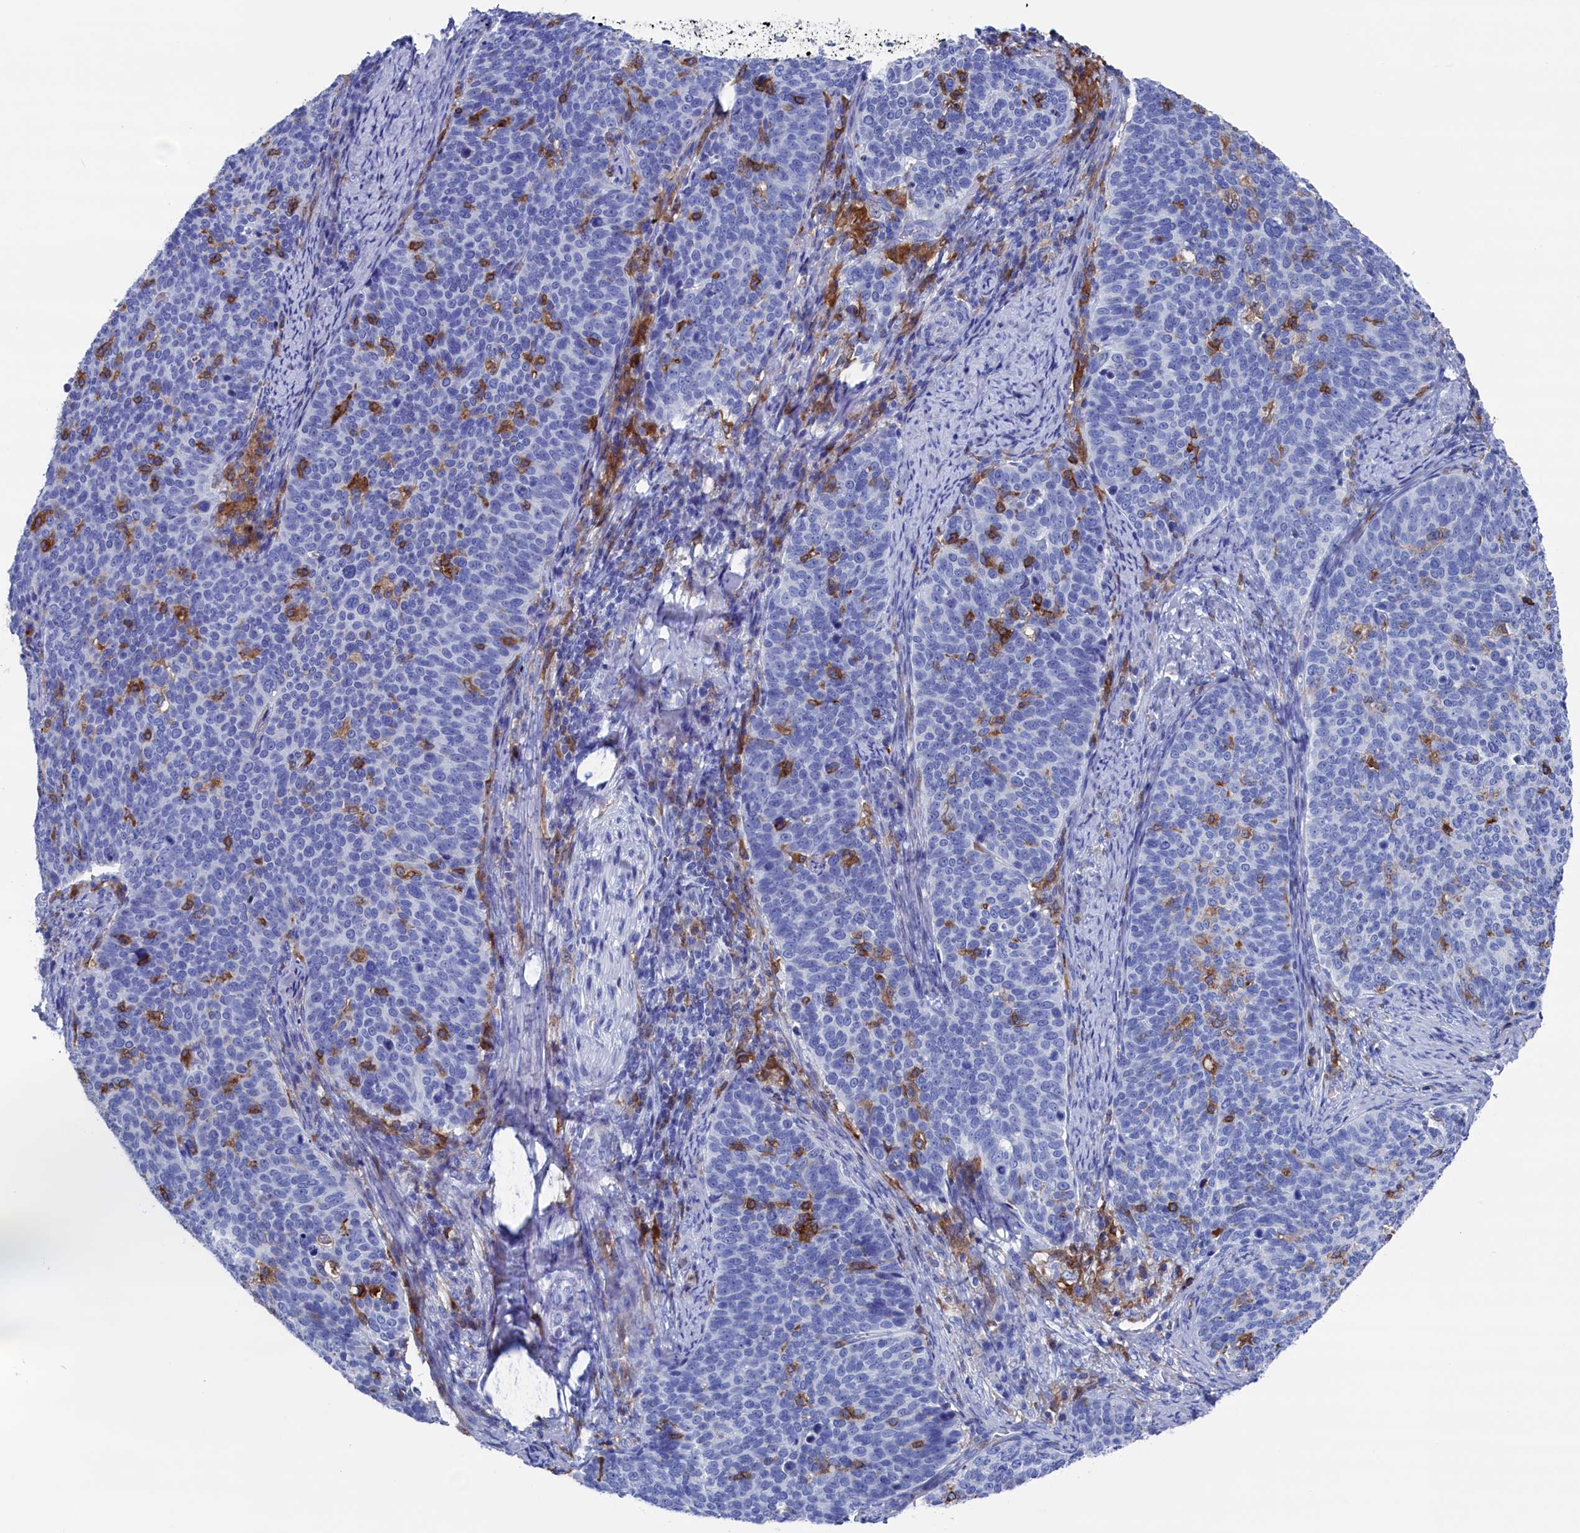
{"staining": {"intensity": "moderate", "quantity": "<25%", "location": "cytoplasmic/membranous"}, "tissue": "cervical cancer", "cell_type": "Tumor cells", "image_type": "cancer", "snomed": [{"axis": "morphology", "description": "Normal tissue, NOS"}, {"axis": "morphology", "description": "Squamous cell carcinoma, NOS"}, {"axis": "topography", "description": "Cervix"}], "caption": "Protein analysis of cervical cancer tissue exhibits moderate cytoplasmic/membranous staining in approximately <25% of tumor cells.", "gene": "TYROBP", "patient": {"sex": "female", "age": 39}}